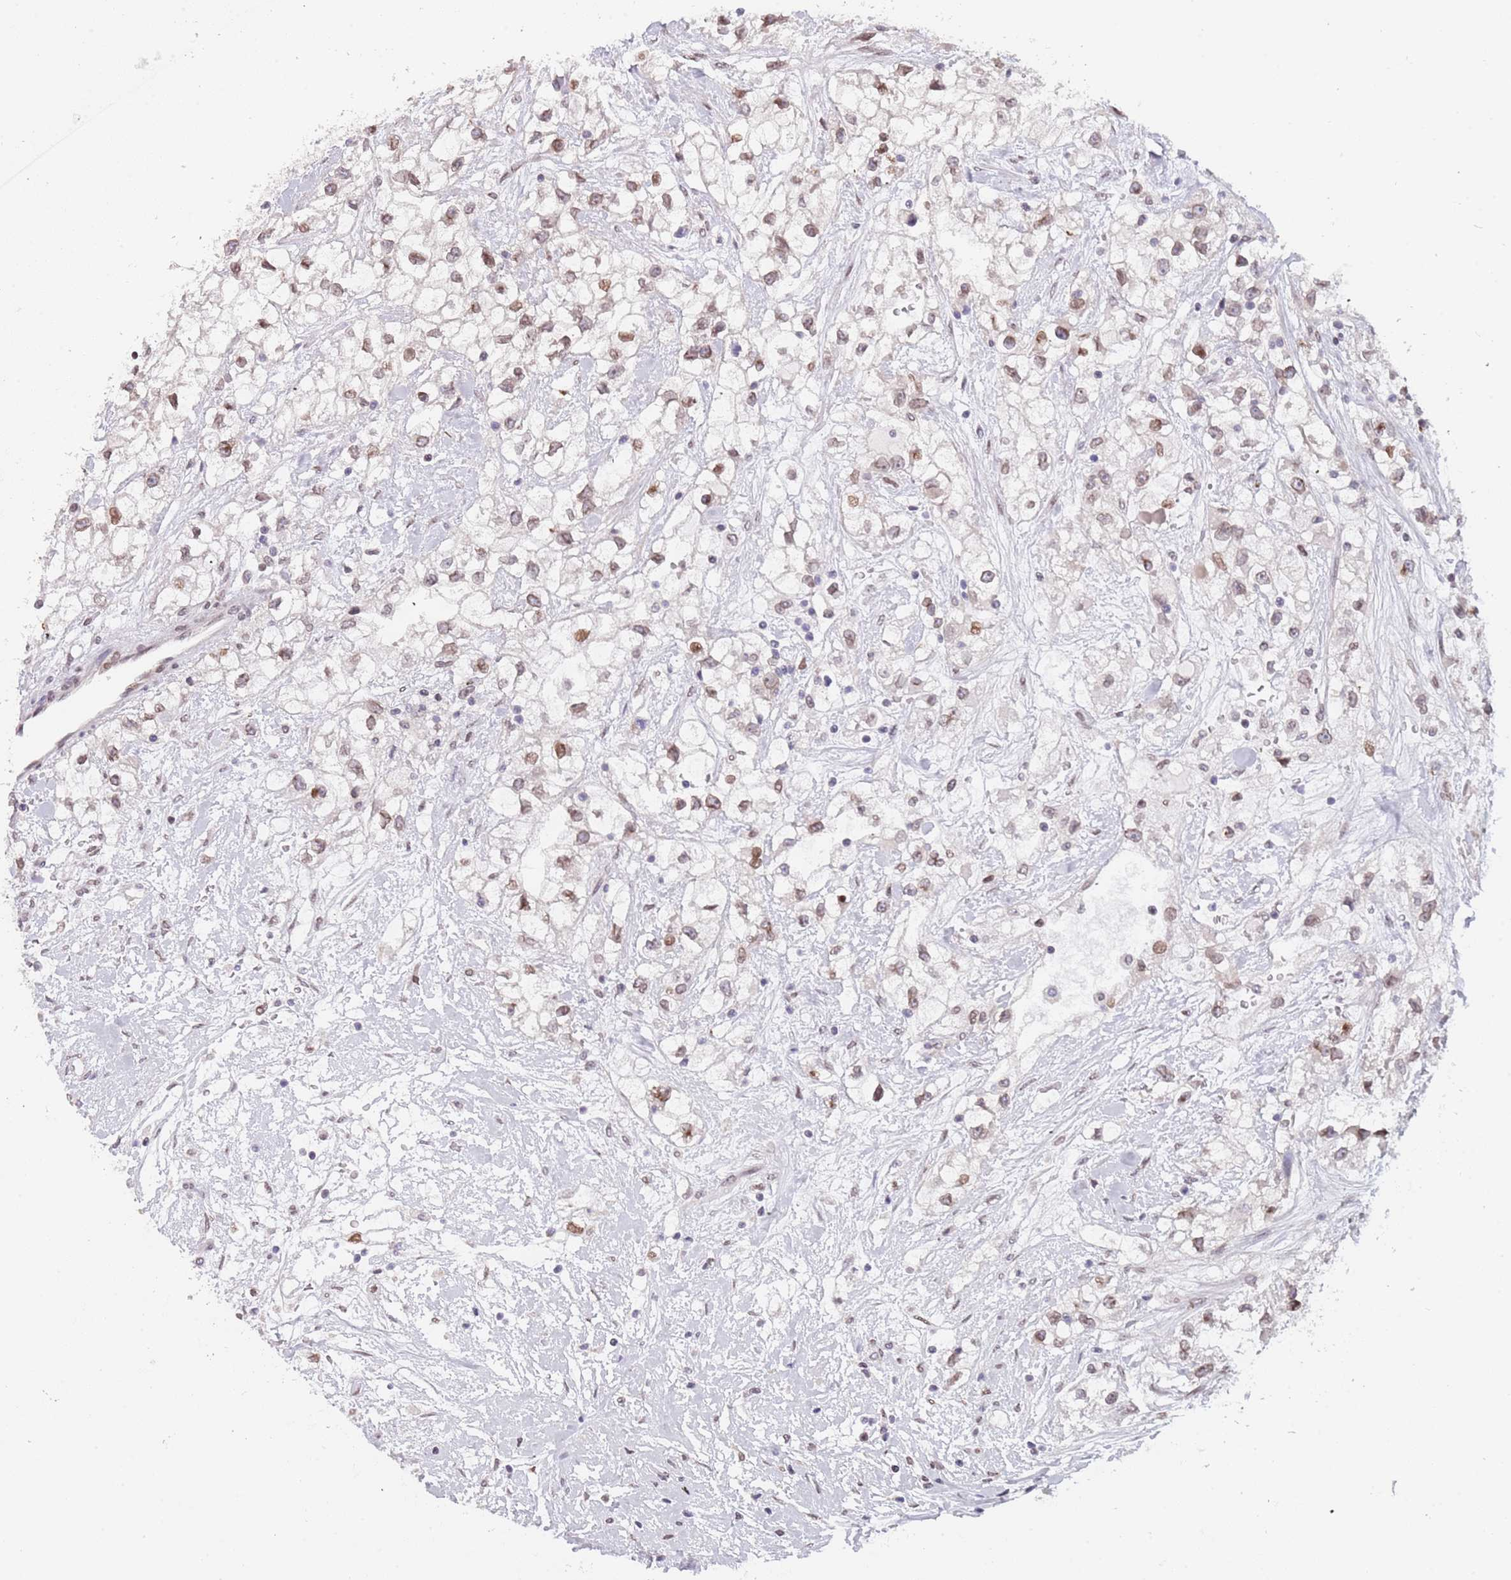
{"staining": {"intensity": "weak", "quantity": ">75%", "location": "nuclear"}, "tissue": "renal cancer", "cell_type": "Tumor cells", "image_type": "cancer", "snomed": [{"axis": "morphology", "description": "Adenocarcinoma, NOS"}, {"axis": "topography", "description": "Kidney"}], "caption": "DAB immunohistochemical staining of human renal cancer demonstrates weak nuclear protein expression in approximately >75% of tumor cells.", "gene": "KLHDC2", "patient": {"sex": "male", "age": 59}}